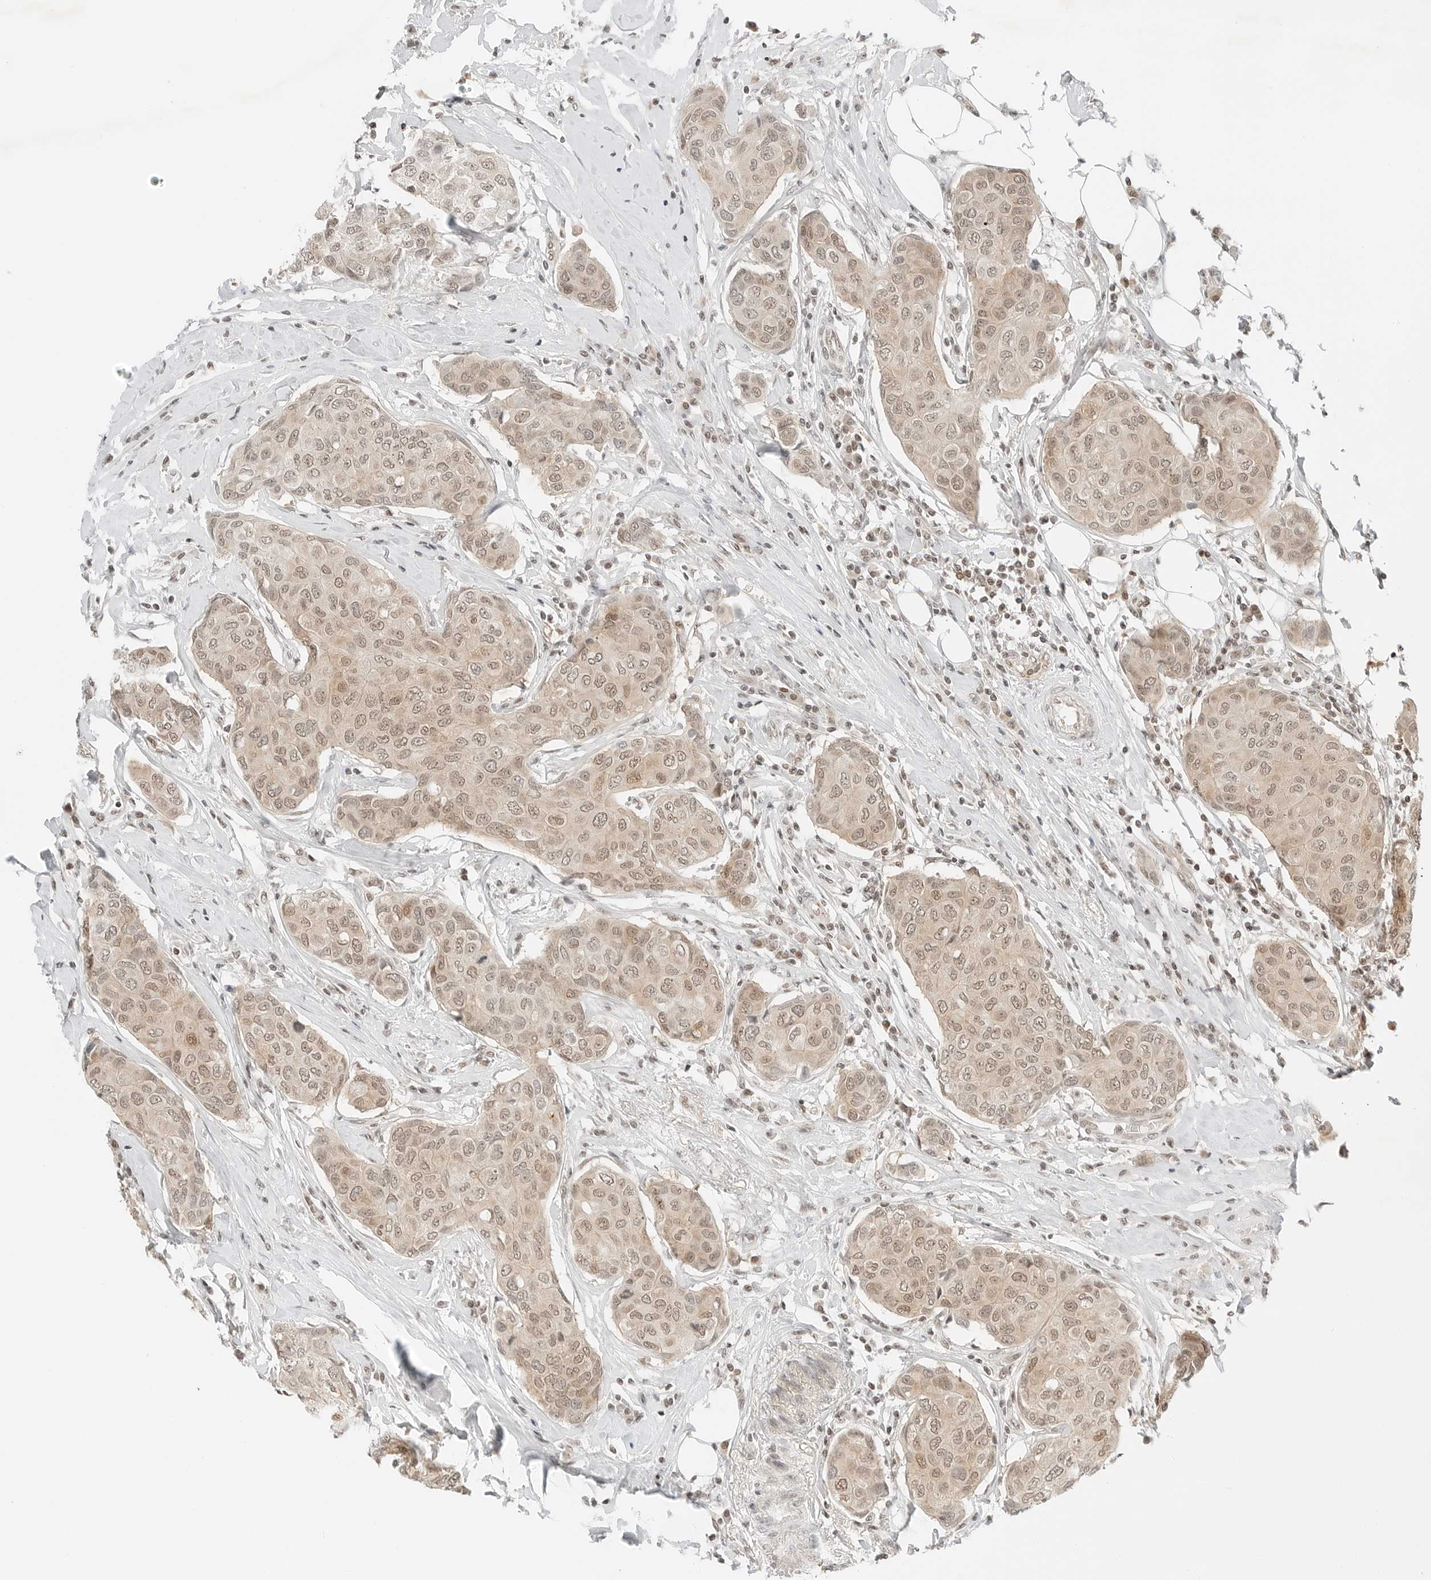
{"staining": {"intensity": "moderate", "quantity": ">75%", "location": "cytoplasmic/membranous,nuclear"}, "tissue": "breast cancer", "cell_type": "Tumor cells", "image_type": "cancer", "snomed": [{"axis": "morphology", "description": "Duct carcinoma"}, {"axis": "topography", "description": "Breast"}], "caption": "Protein staining of breast invasive ductal carcinoma tissue demonstrates moderate cytoplasmic/membranous and nuclear positivity in about >75% of tumor cells.", "gene": "CRTC2", "patient": {"sex": "female", "age": 80}}